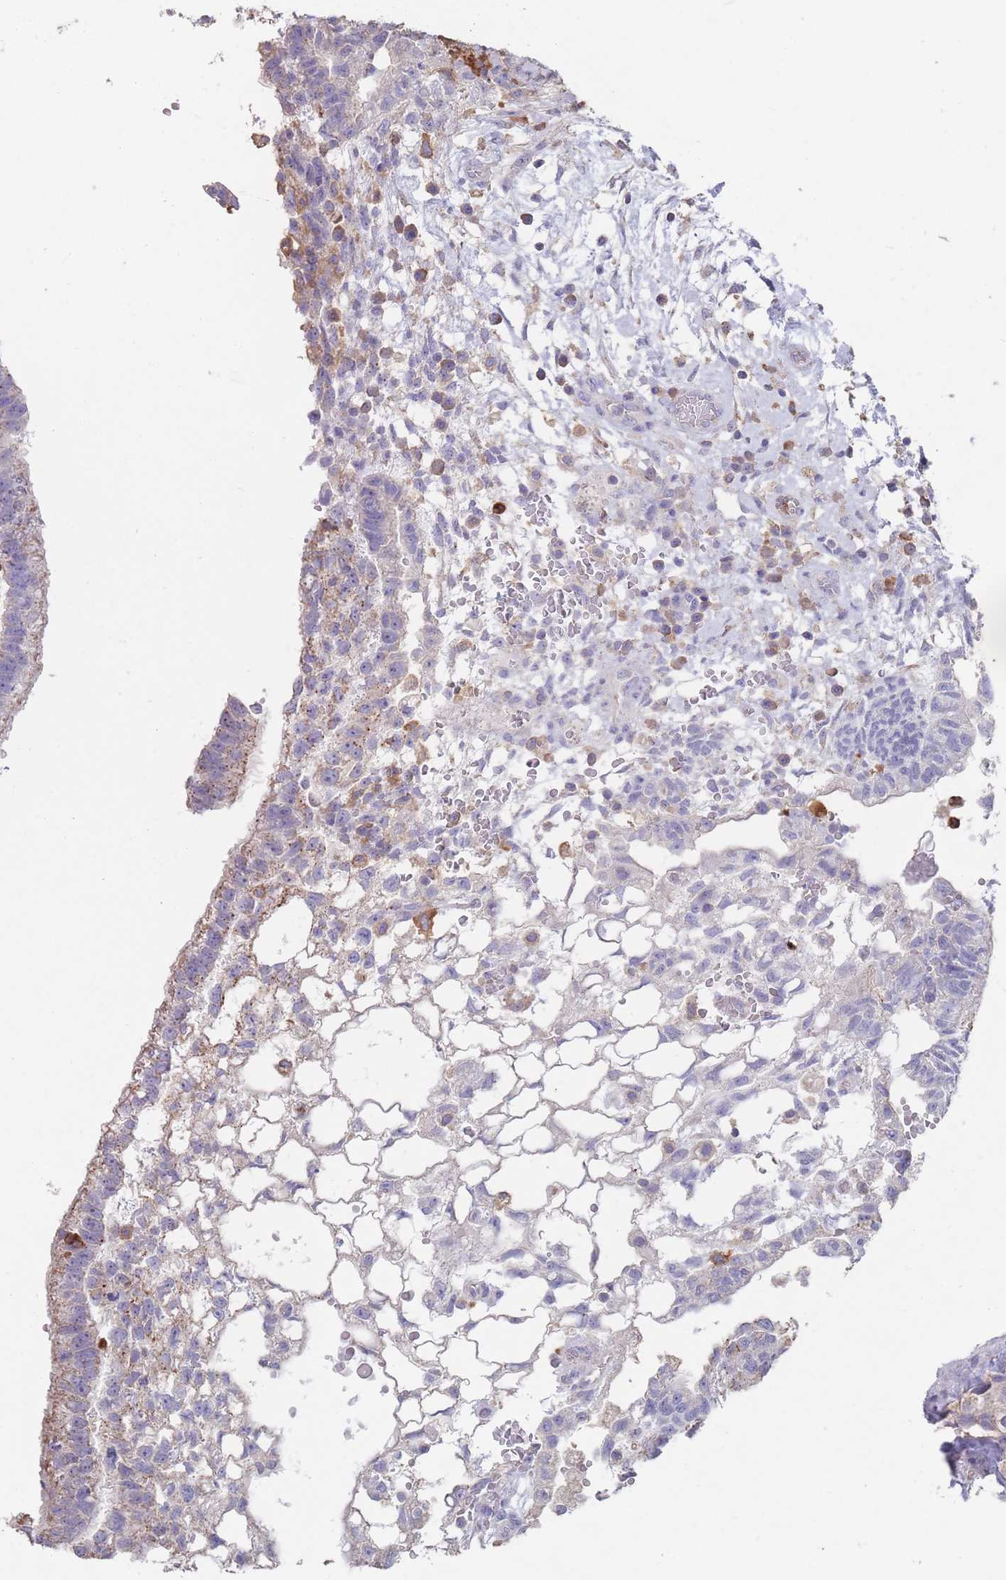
{"staining": {"intensity": "weak", "quantity": "<25%", "location": "cytoplasmic/membranous"}, "tissue": "testis cancer", "cell_type": "Tumor cells", "image_type": "cancer", "snomed": [{"axis": "morphology", "description": "Normal tissue, NOS"}, {"axis": "morphology", "description": "Carcinoma, Embryonal, NOS"}, {"axis": "topography", "description": "Testis"}], "caption": "The histopathology image reveals no significant positivity in tumor cells of testis embryonal carcinoma. (Stains: DAB immunohistochemistry with hematoxylin counter stain, Microscopy: brightfield microscopy at high magnification).", "gene": "CLEC12A", "patient": {"sex": "male", "age": 32}}